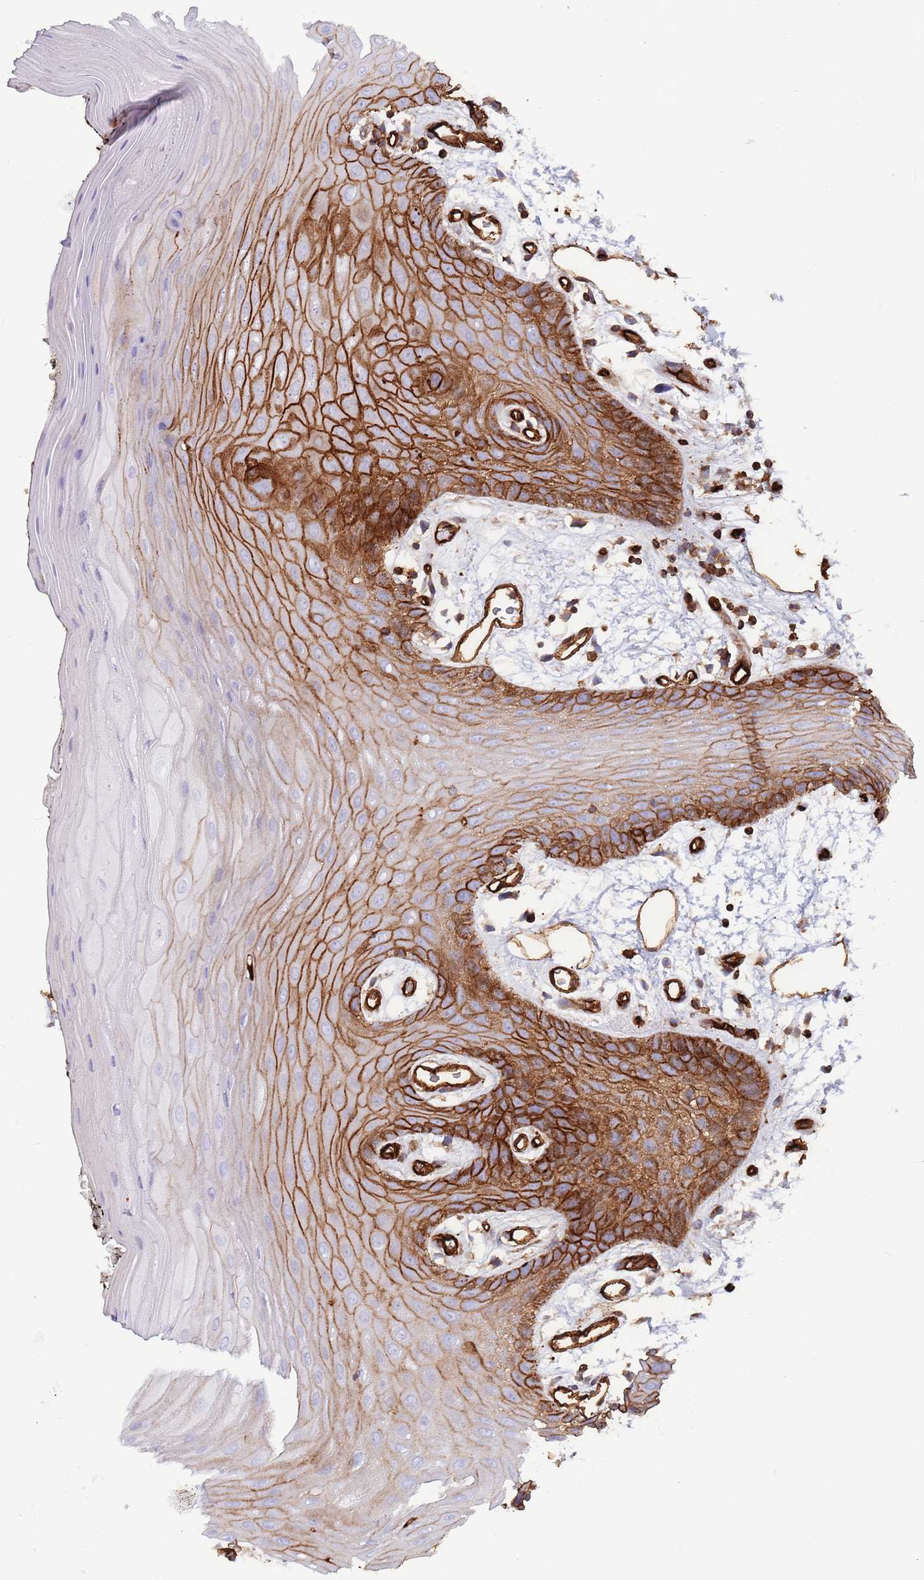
{"staining": {"intensity": "strong", "quantity": "25%-75%", "location": "cytoplasmic/membranous"}, "tissue": "oral mucosa", "cell_type": "Squamous epithelial cells", "image_type": "normal", "snomed": [{"axis": "morphology", "description": "Normal tissue, NOS"}, {"axis": "topography", "description": "Oral tissue"}, {"axis": "topography", "description": "Tounge, NOS"}], "caption": "Protein staining of benign oral mucosa displays strong cytoplasmic/membranous expression in approximately 25%-75% of squamous epithelial cells. (Brightfield microscopy of DAB IHC at high magnification).", "gene": "KBTBD6", "patient": {"sex": "female", "age": 59}}